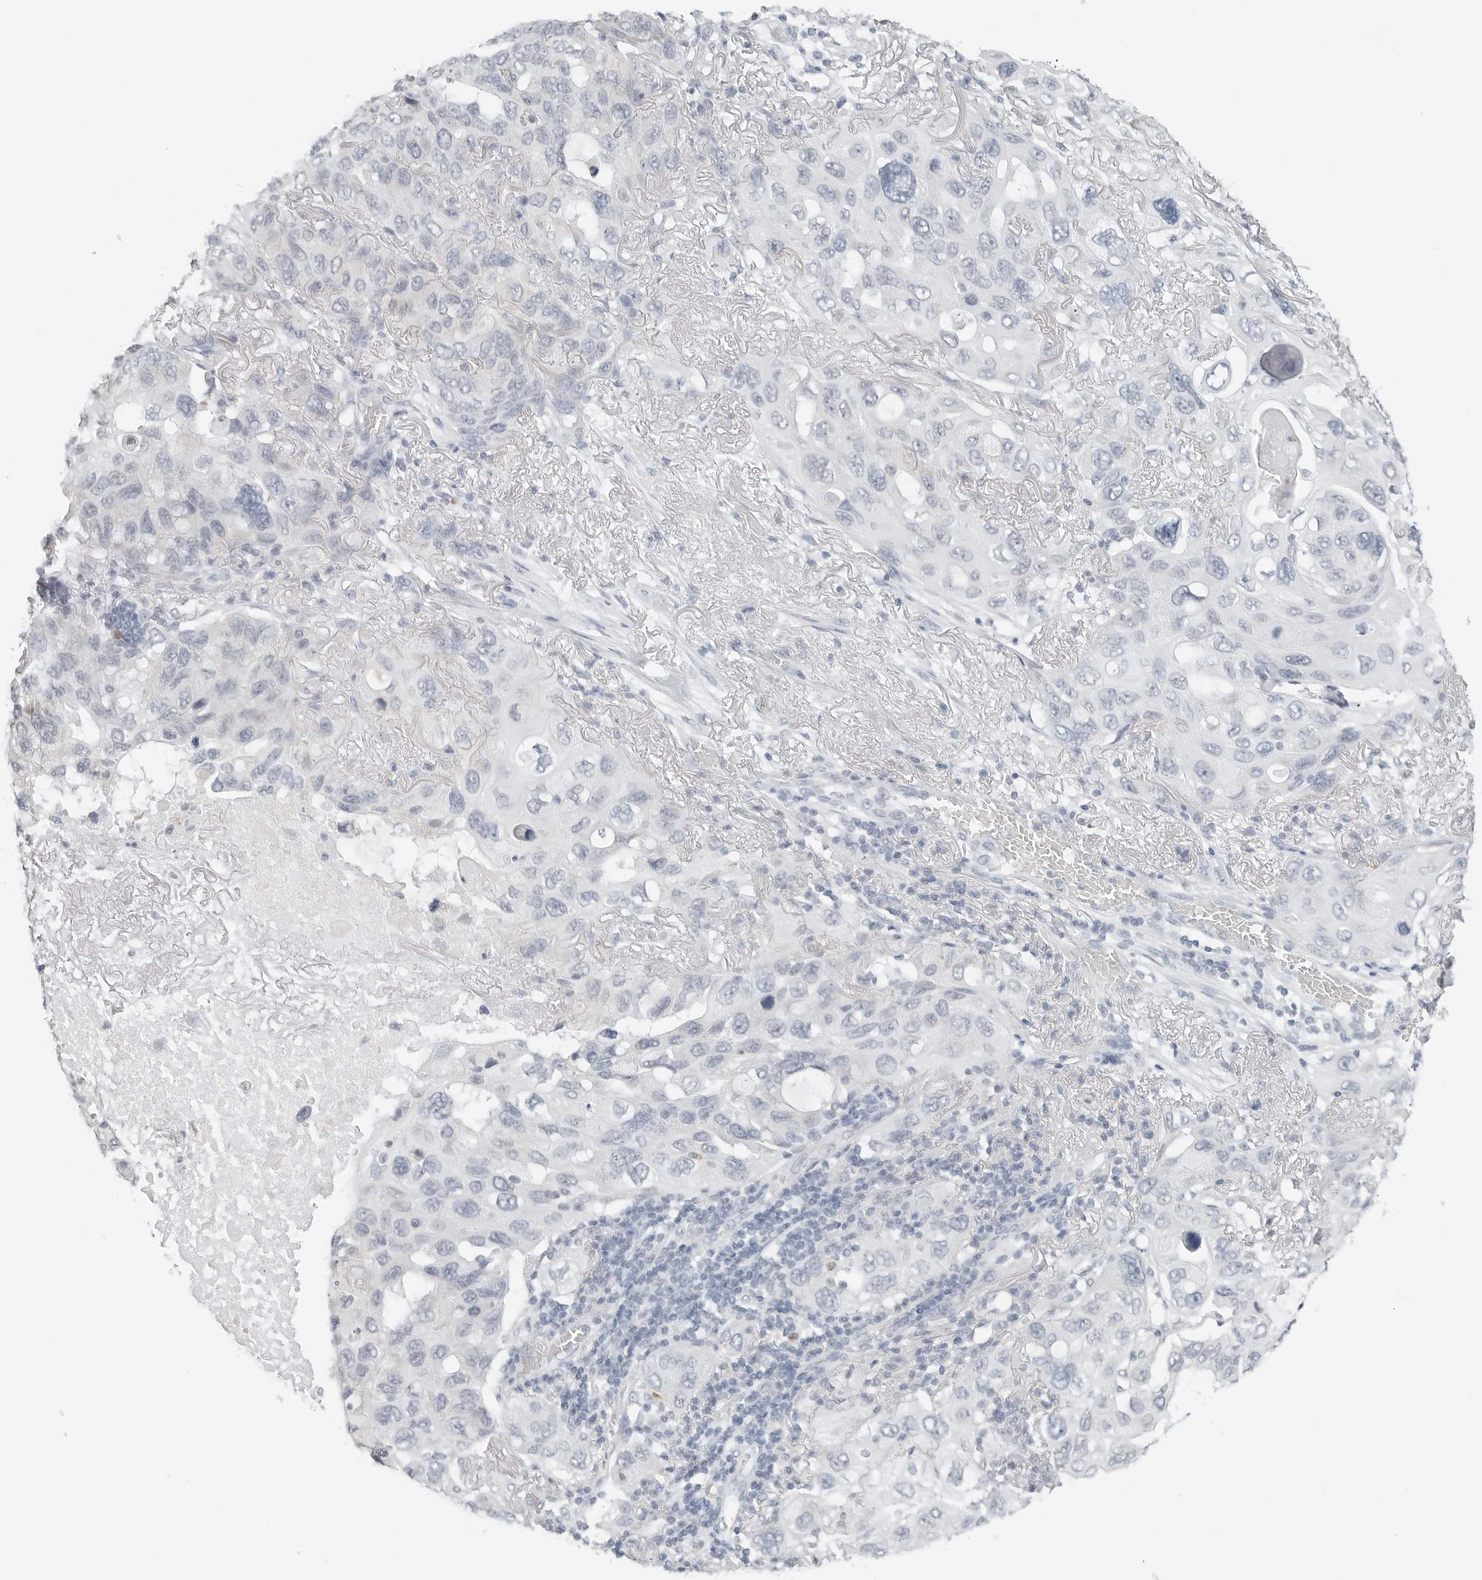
{"staining": {"intensity": "negative", "quantity": "none", "location": "none"}, "tissue": "lung cancer", "cell_type": "Tumor cells", "image_type": "cancer", "snomed": [{"axis": "morphology", "description": "Squamous cell carcinoma, NOS"}, {"axis": "topography", "description": "Lung"}], "caption": "Immunohistochemistry photomicrograph of lung cancer stained for a protein (brown), which shows no positivity in tumor cells.", "gene": "XIRP1", "patient": {"sex": "female", "age": 73}}